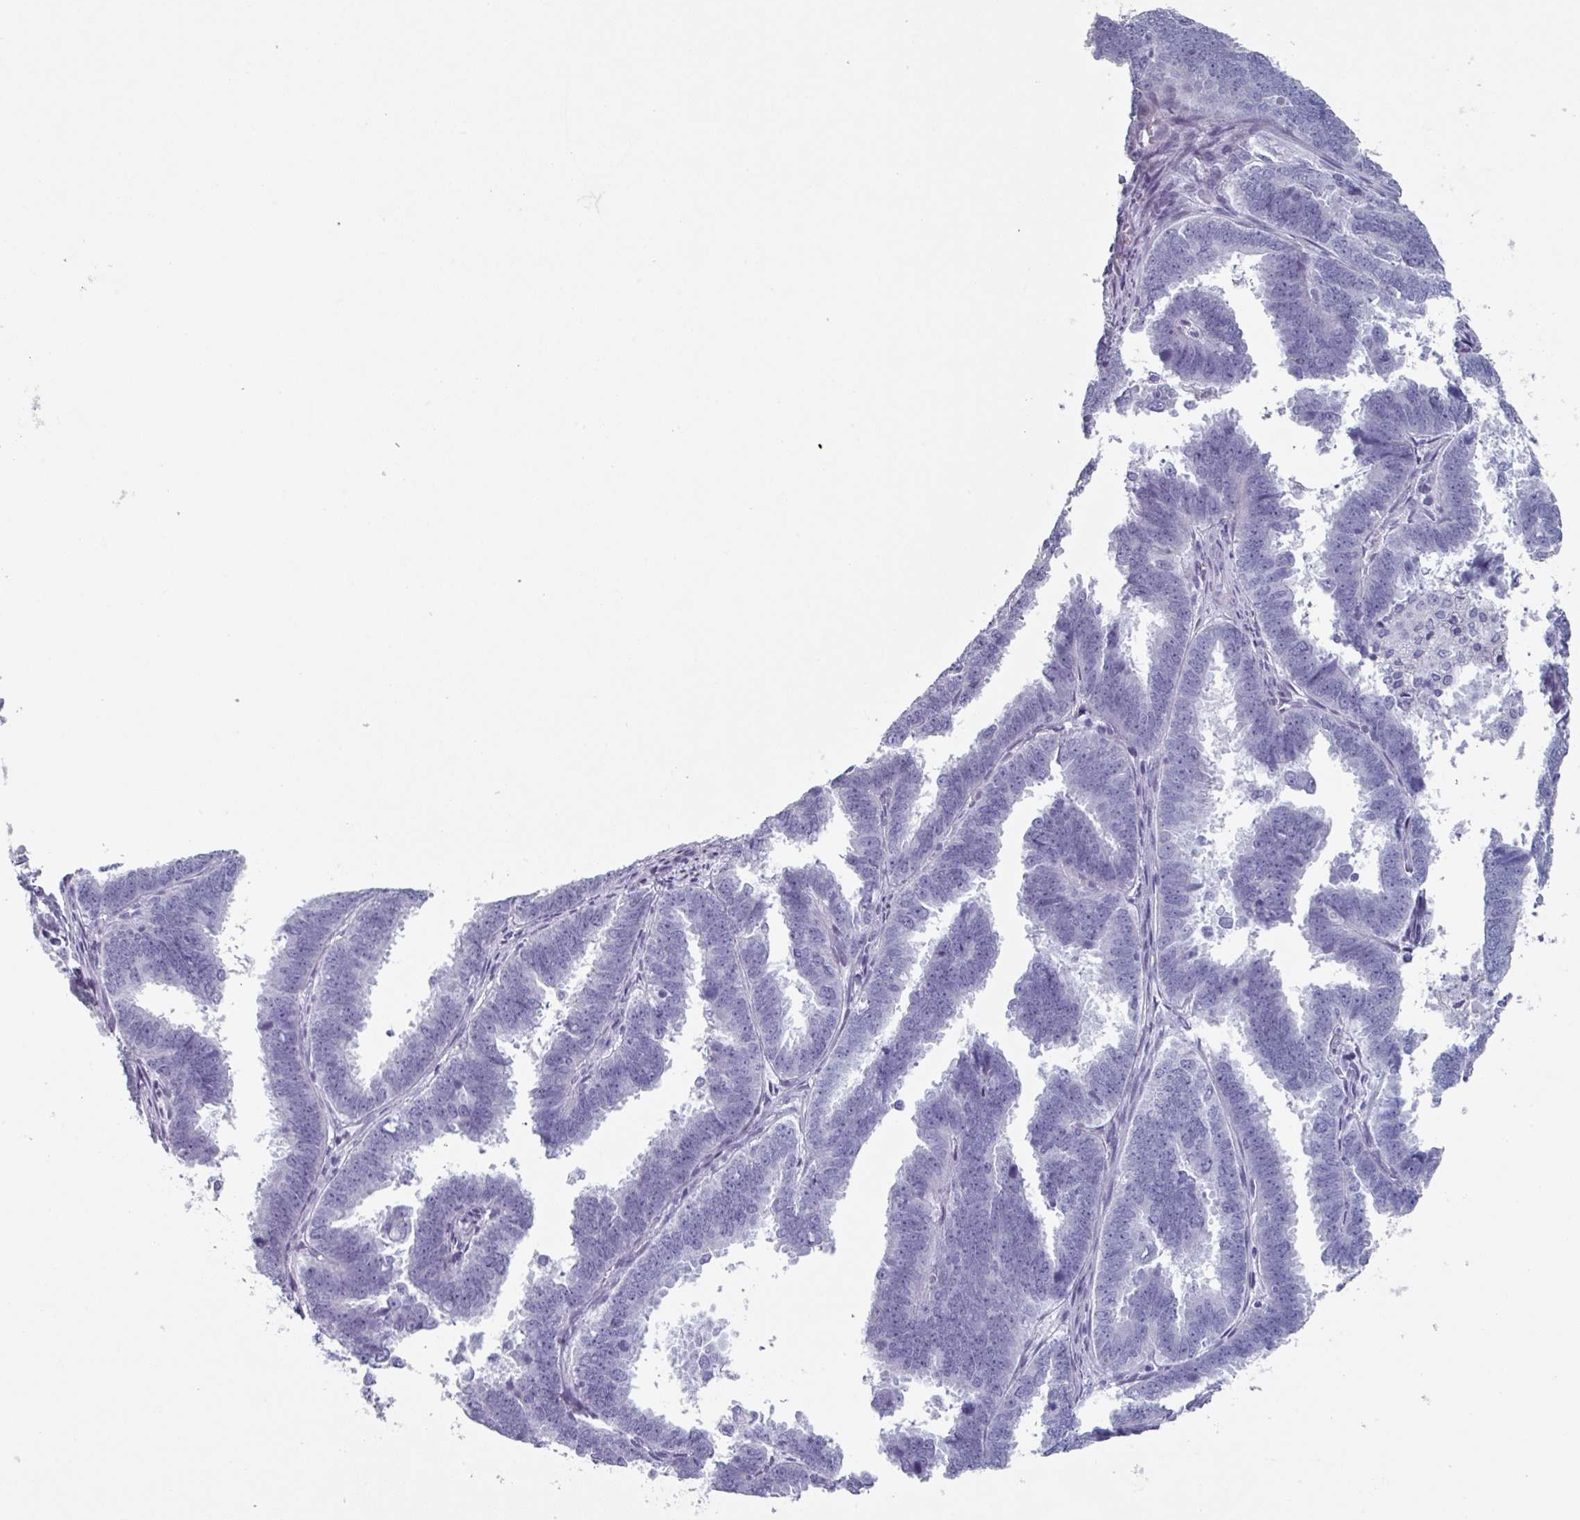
{"staining": {"intensity": "negative", "quantity": "none", "location": "none"}, "tissue": "endometrial cancer", "cell_type": "Tumor cells", "image_type": "cancer", "snomed": [{"axis": "morphology", "description": "Adenocarcinoma, NOS"}, {"axis": "topography", "description": "Endometrium"}], "caption": "Immunohistochemistry (IHC) of endometrial cancer (adenocarcinoma) exhibits no staining in tumor cells.", "gene": "SLC35G2", "patient": {"sex": "female", "age": 75}}